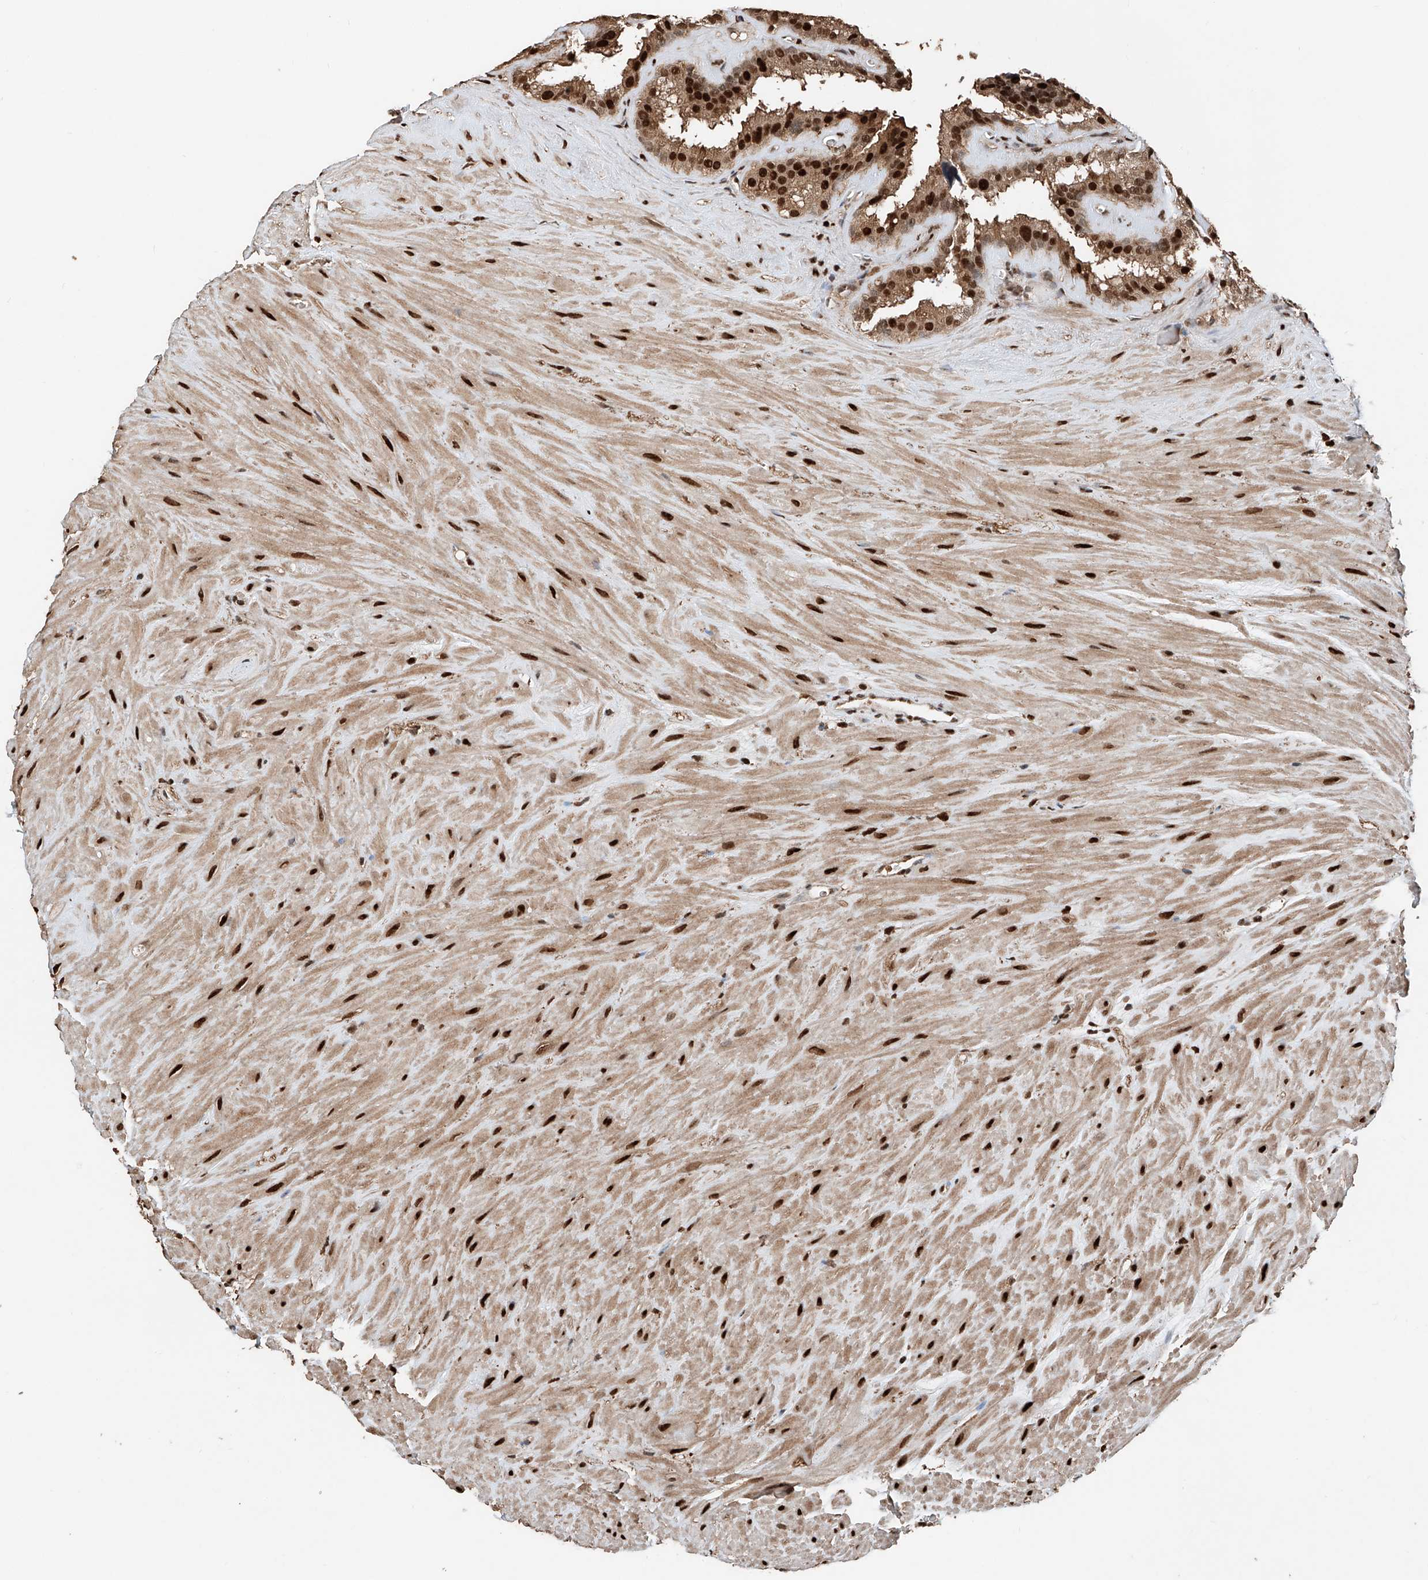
{"staining": {"intensity": "strong", "quantity": ">75%", "location": "cytoplasmic/membranous,nuclear"}, "tissue": "seminal vesicle", "cell_type": "Glandular cells", "image_type": "normal", "snomed": [{"axis": "morphology", "description": "Normal tissue, NOS"}, {"axis": "topography", "description": "Prostate"}, {"axis": "topography", "description": "Seminal veicle"}], "caption": "A micrograph showing strong cytoplasmic/membranous,nuclear staining in approximately >75% of glandular cells in unremarkable seminal vesicle, as visualized by brown immunohistochemical staining.", "gene": "RMND1", "patient": {"sex": "male", "age": 59}}